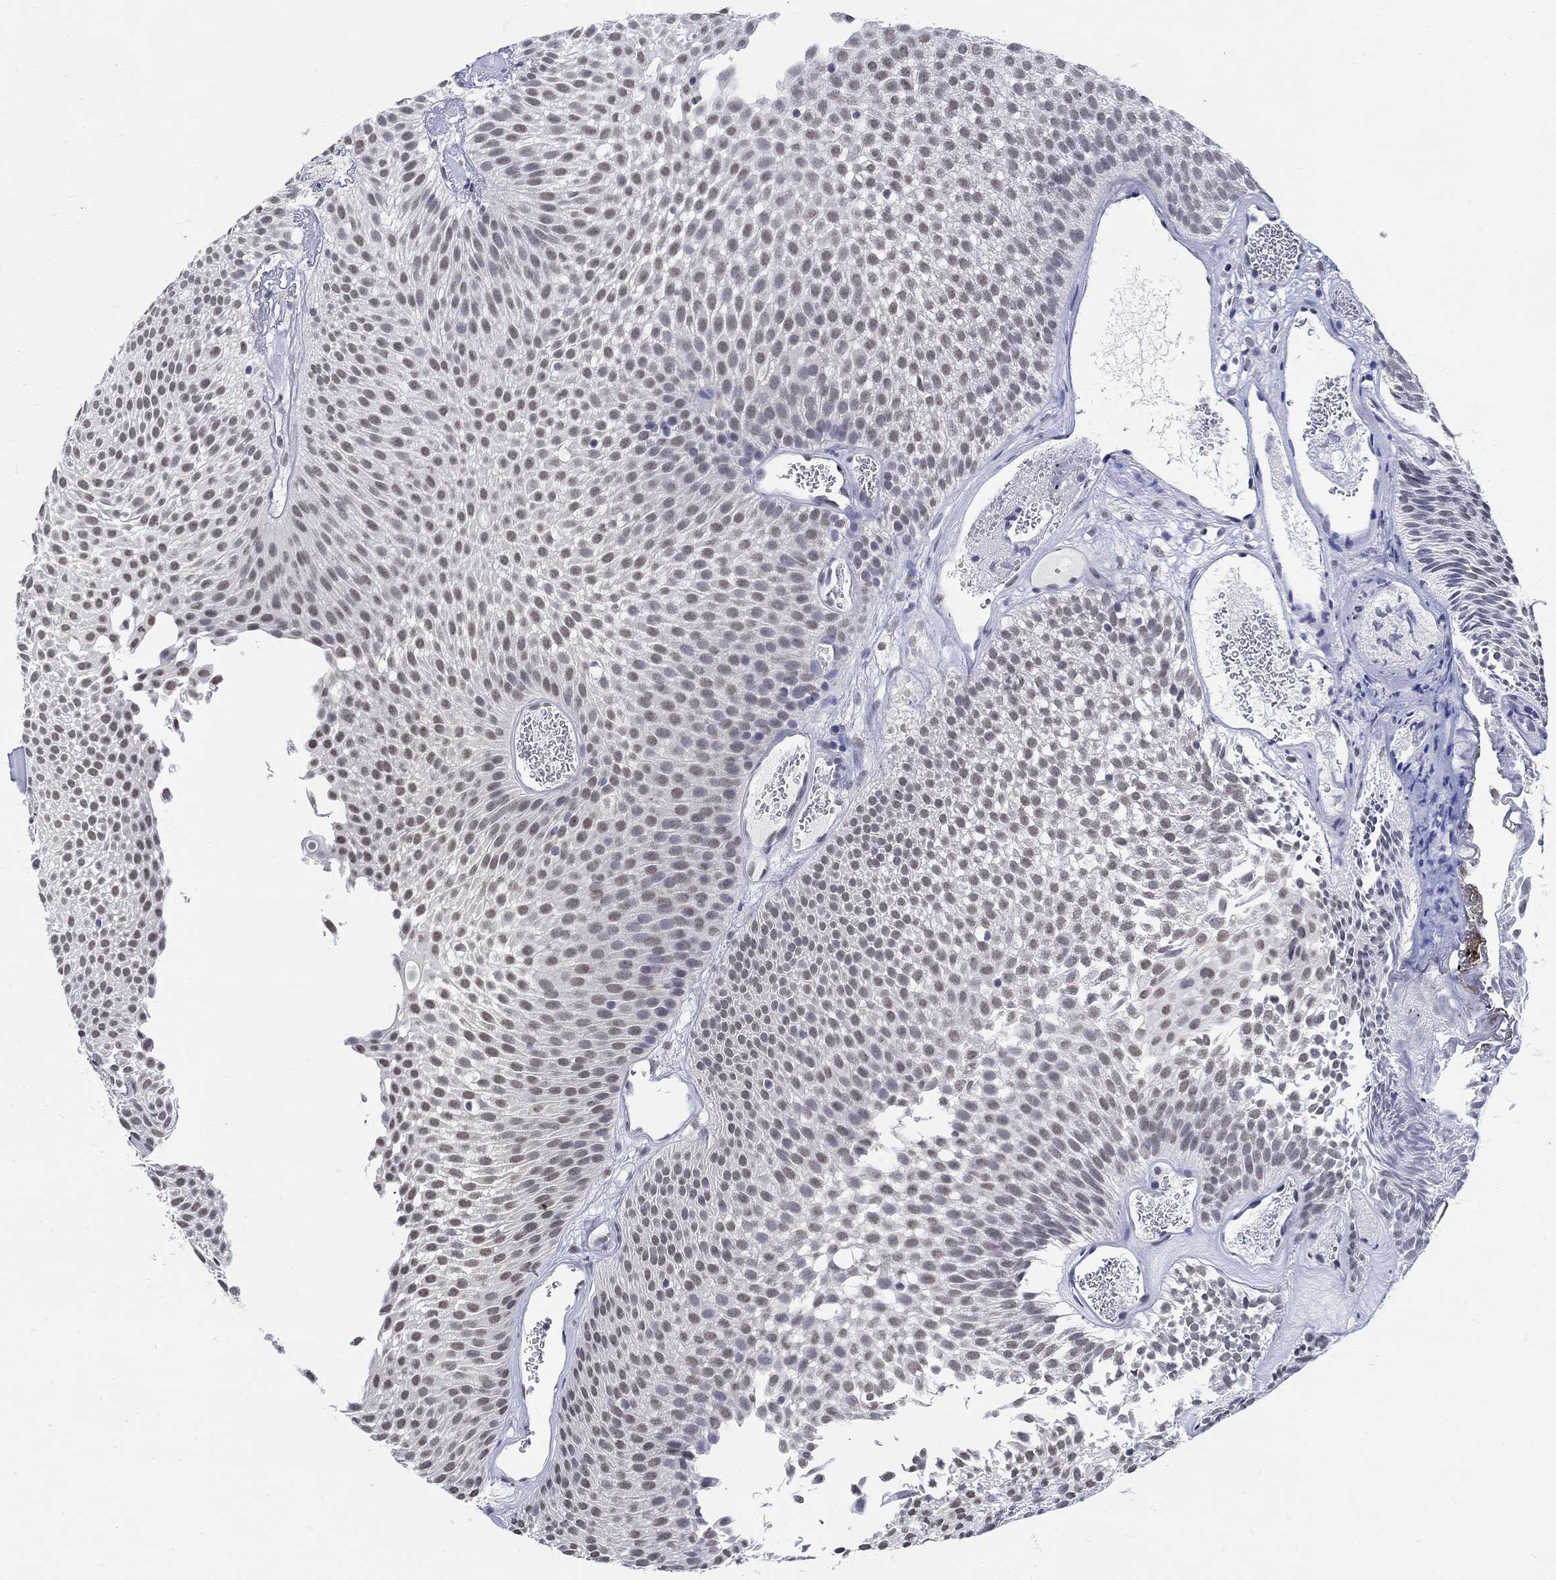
{"staining": {"intensity": "negative", "quantity": "none", "location": "none"}, "tissue": "urothelial cancer", "cell_type": "Tumor cells", "image_type": "cancer", "snomed": [{"axis": "morphology", "description": "Urothelial carcinoma, Low grade"}, {"axis": "topography", "description": "Urinary bladder"}], "caption": "Tumor cells show no significant expression in urothelial carcinoma (low-grade).", "gene": "ANKS1B", "patient": {"sex": "male", "age": 52}}